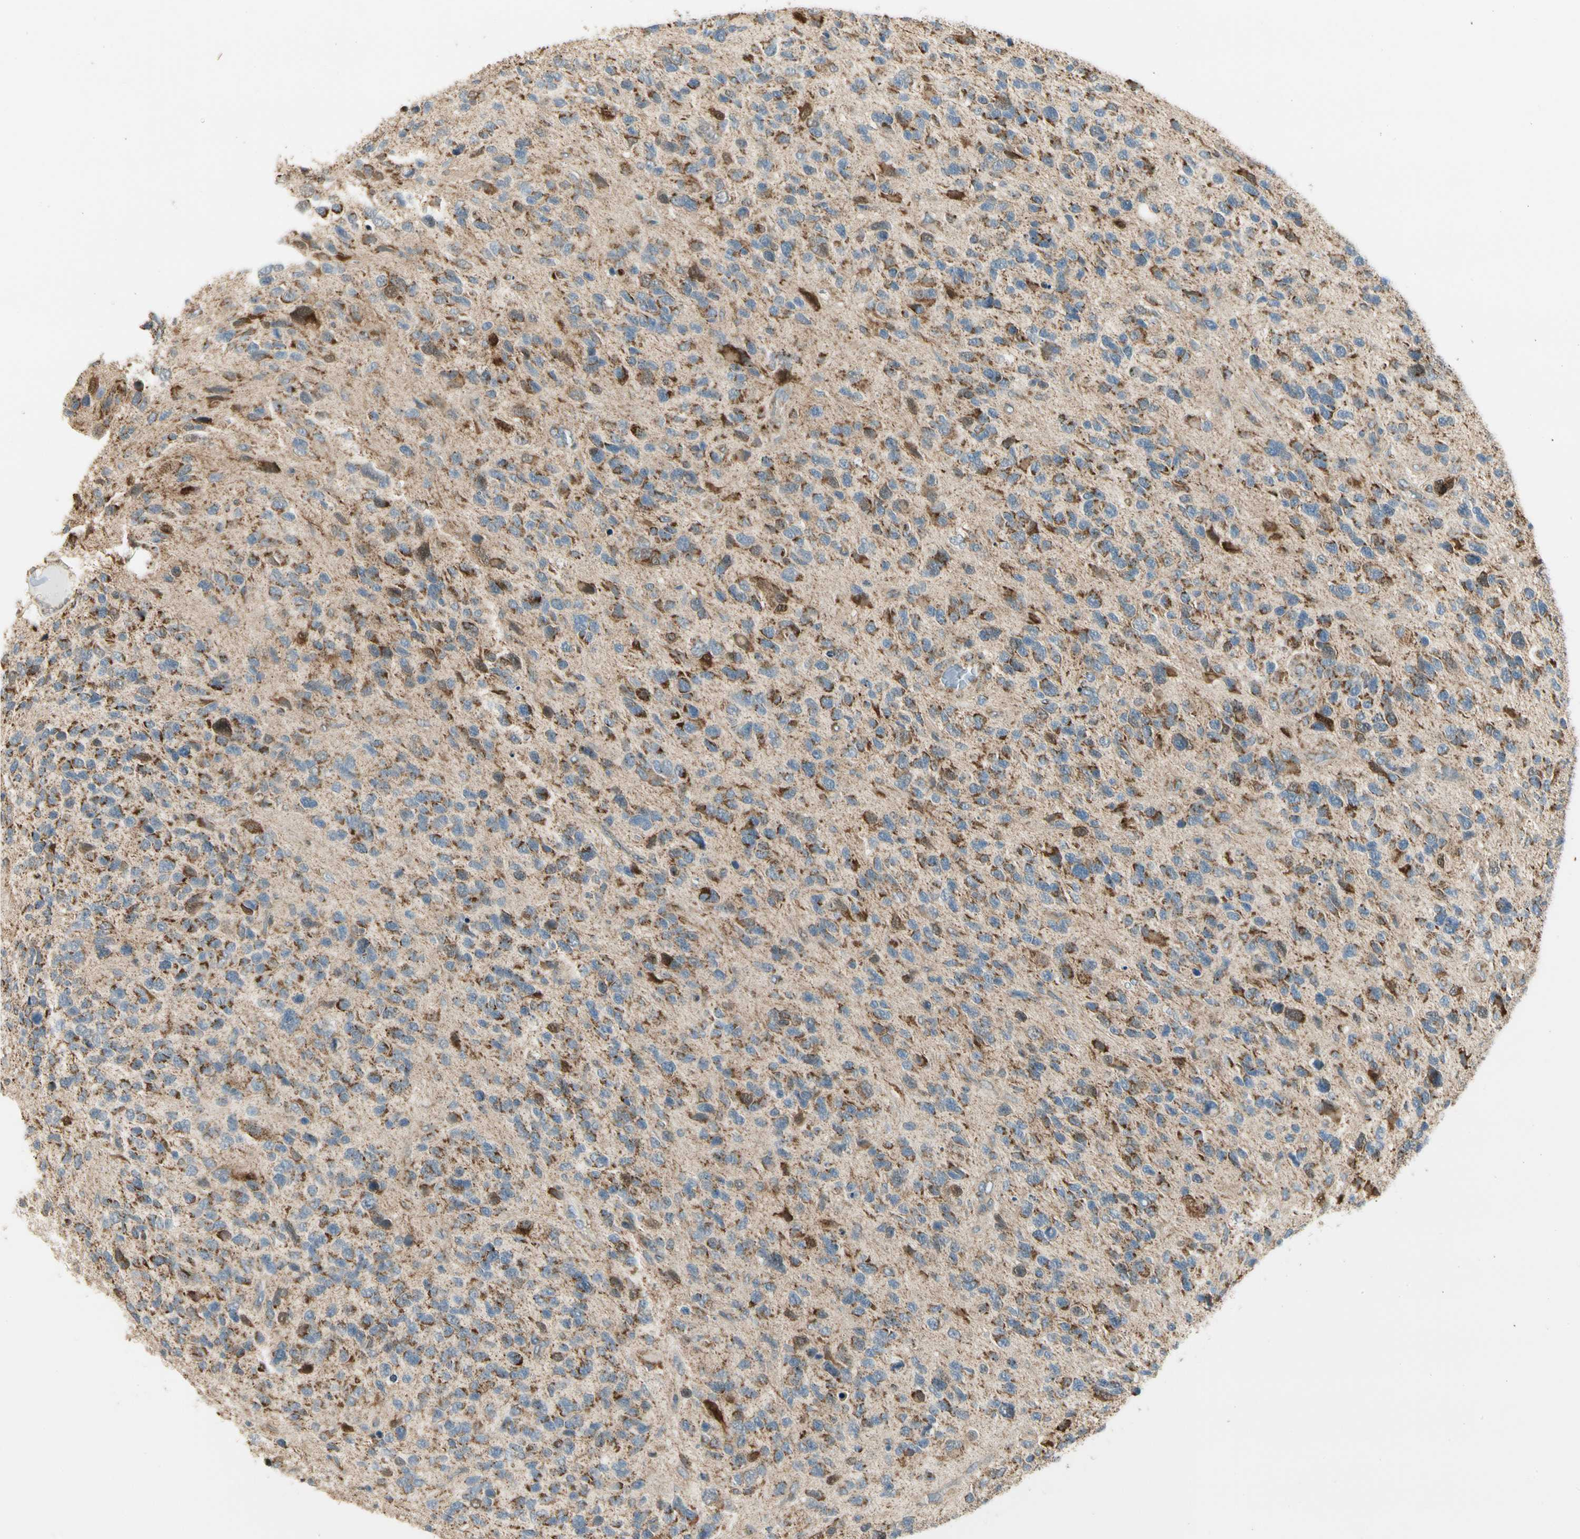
{"staining": {"intensity": "strong", "quantity": "25%-75%", "location": "cytoplasmic/membranous"}, "tissue": "glioma", "cell_type": "Tumor cells", "image_type": "cancer", "snomed": [{"axis": "morphology", "description": "Glioma, malignant, High grade"}, {"axis": "topography", "description": "Brain"}], "caption": "Glioma stained with a protein marker shows strong staining in tumor cells.", "gene": "EPHB3", "patient": {"sex": "female", "age": 58}}